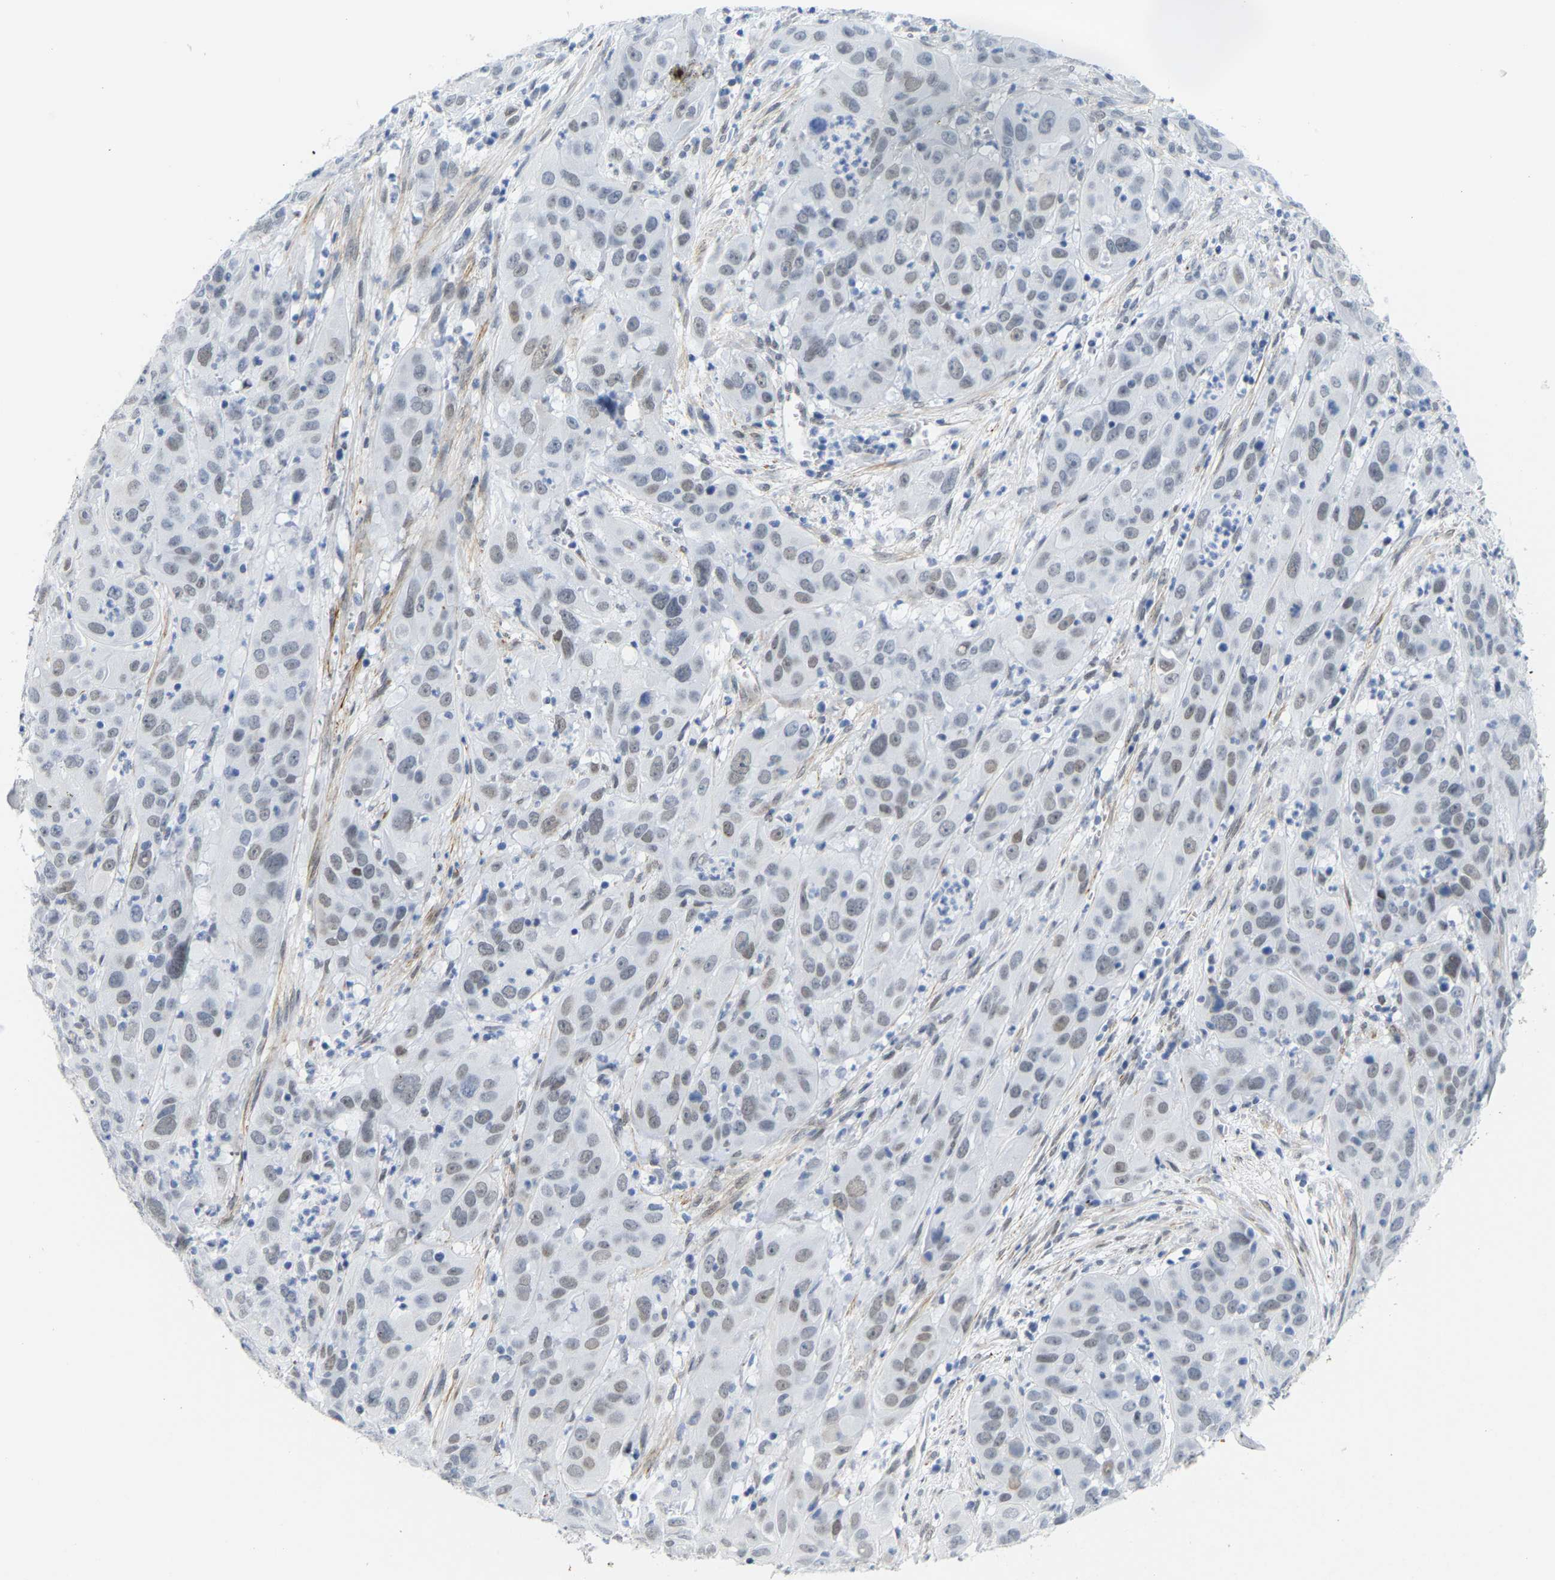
{"staining": {"intensity": "weak", "quantity": "25%-75%", "location": "nuclear"}, "tissue": "cervical cancer", "cell_type": "Tumor cells", "image_type": "cancer", "snomed": [{"axis": "morphology", "description": "Squamous cell carcinoma, NOS"}, {"axis": "topography", "description": "Cervix"}], "caption": "This is a photomicrograph of immunohistochemistry (IHC) staining of cervical squamous cell carcinoma, which shows weak expression in the nuclear of tumor cells.", "gene": "FAM180A", "patient": {"sex": "female", "age": 32}}